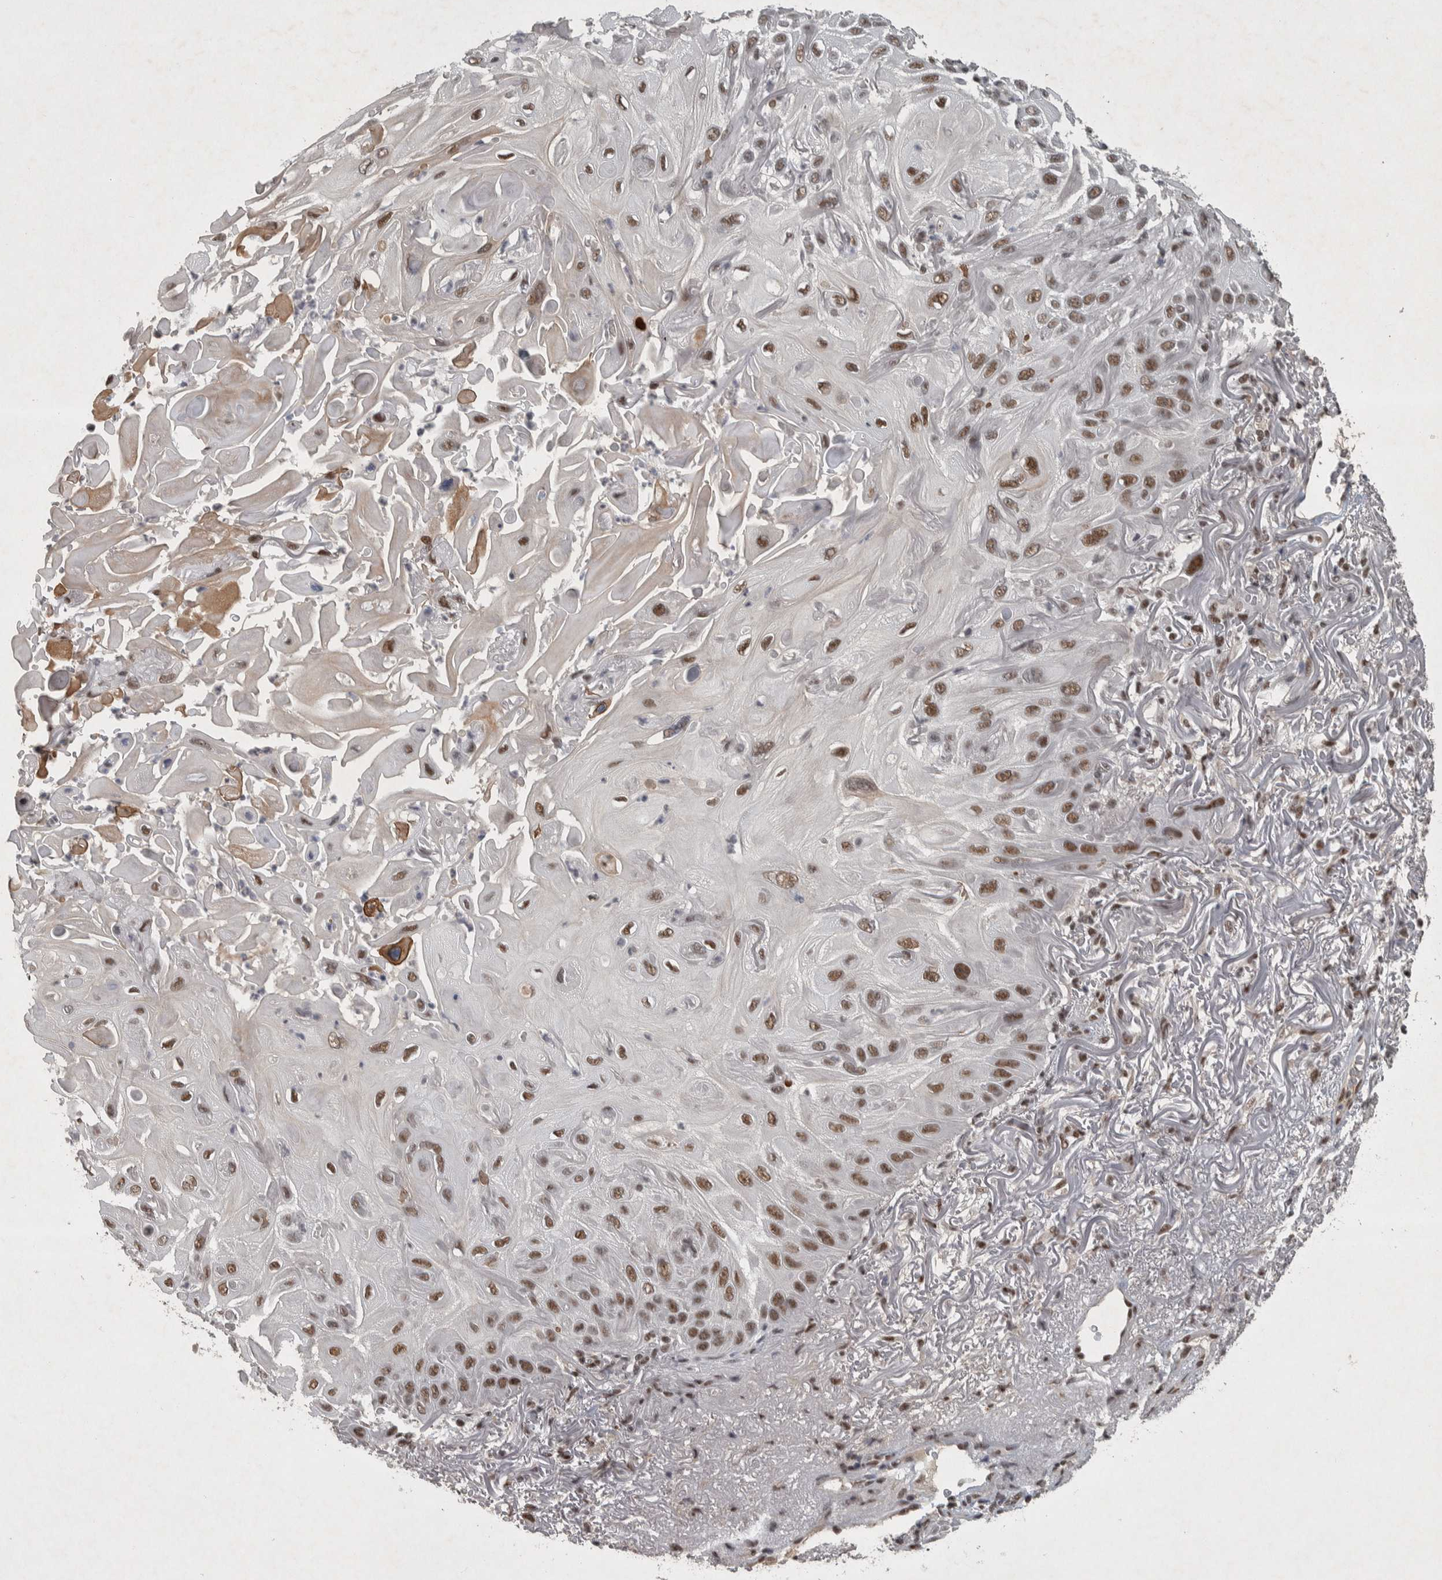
{"staining": {"intensity": "moderate", "quantity": ">75%", "location": "nuclear"}, "tissue": "skin cancer", "cell_type": "Tumor cells", "image_type": "cancer", "snomed": [{"axis": "morphology", "description": "Squamous cell carcinoma, NOS"}, {"axis": "topography", "description": "Skin"}], "caption": "Immunohistochemistry histopathology image of human skin cancer (squamous cell carcinoma) stained for a protein (brown), which reveals medium levels of moderate nuclear positivity in approximately >75% of tumor cells.", "gene": "DDX42", "patient": {"sex": "female", "age": 77}}